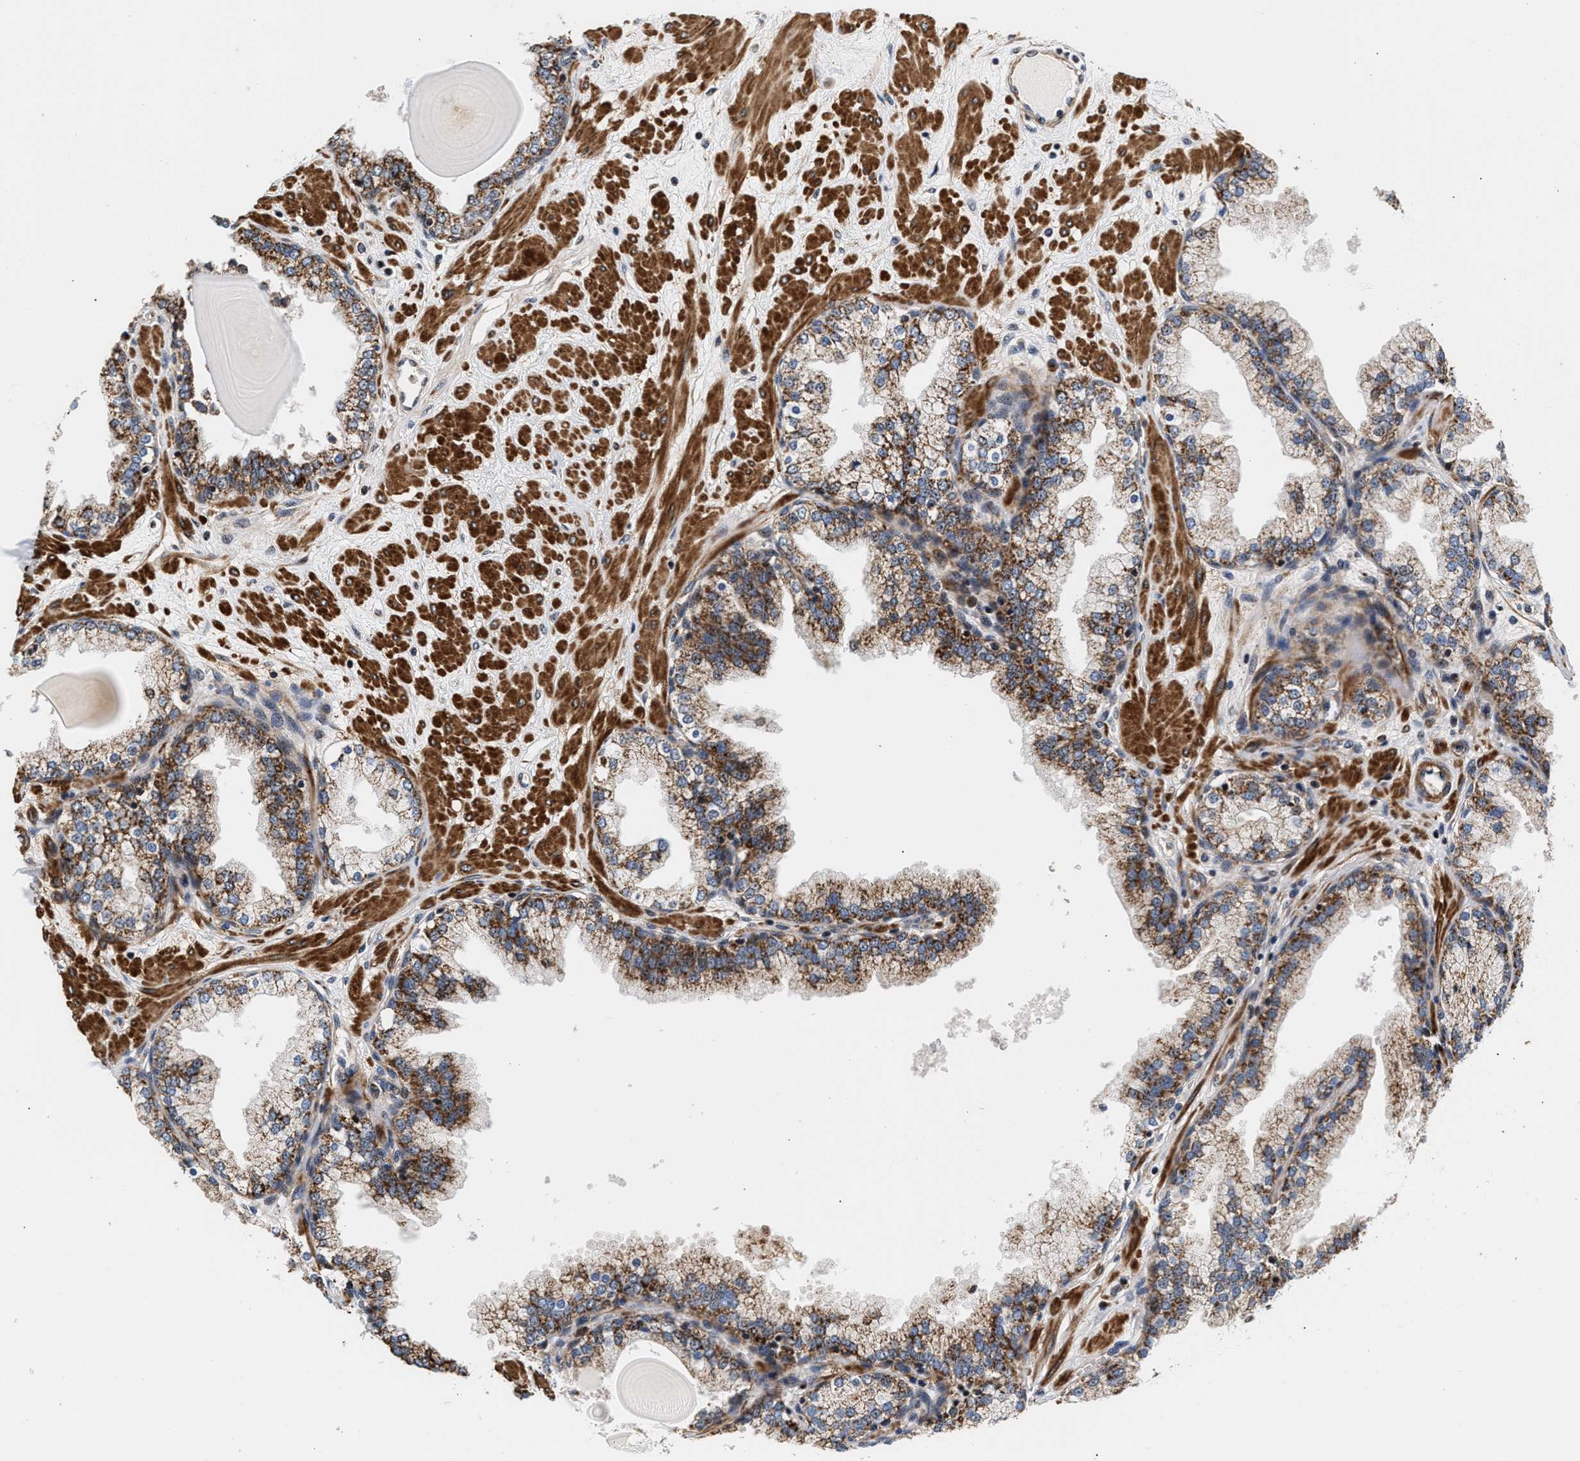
{"staining": {"intensity": "moderate", "quantity": ">75%", "location": "cytoplasmic/membranous"}, "tissue": "prostate", "cell_type": "Glandular cells", "image_type": "normal", "snomed": [{"axis": "morphology", "description": "Normal tissue, NOS"}, {"axis": "topography", "description": "Prostate"}], "caption": "Immunohistochemistry staining of benign prostate, which shows medium levels of moderate cytoplasmic/membranous expression in about >75% of glandular cells indicating moderate cytoplasmic/membranous protein expression. The staining was performed using DAB (3,3'-diaminobenzidine) (brown) for protein detection and nuclei were counterstained in hematoxylin (blue).", "gene": "SGK1", "patient": {"sex": "male", "age": 51}}